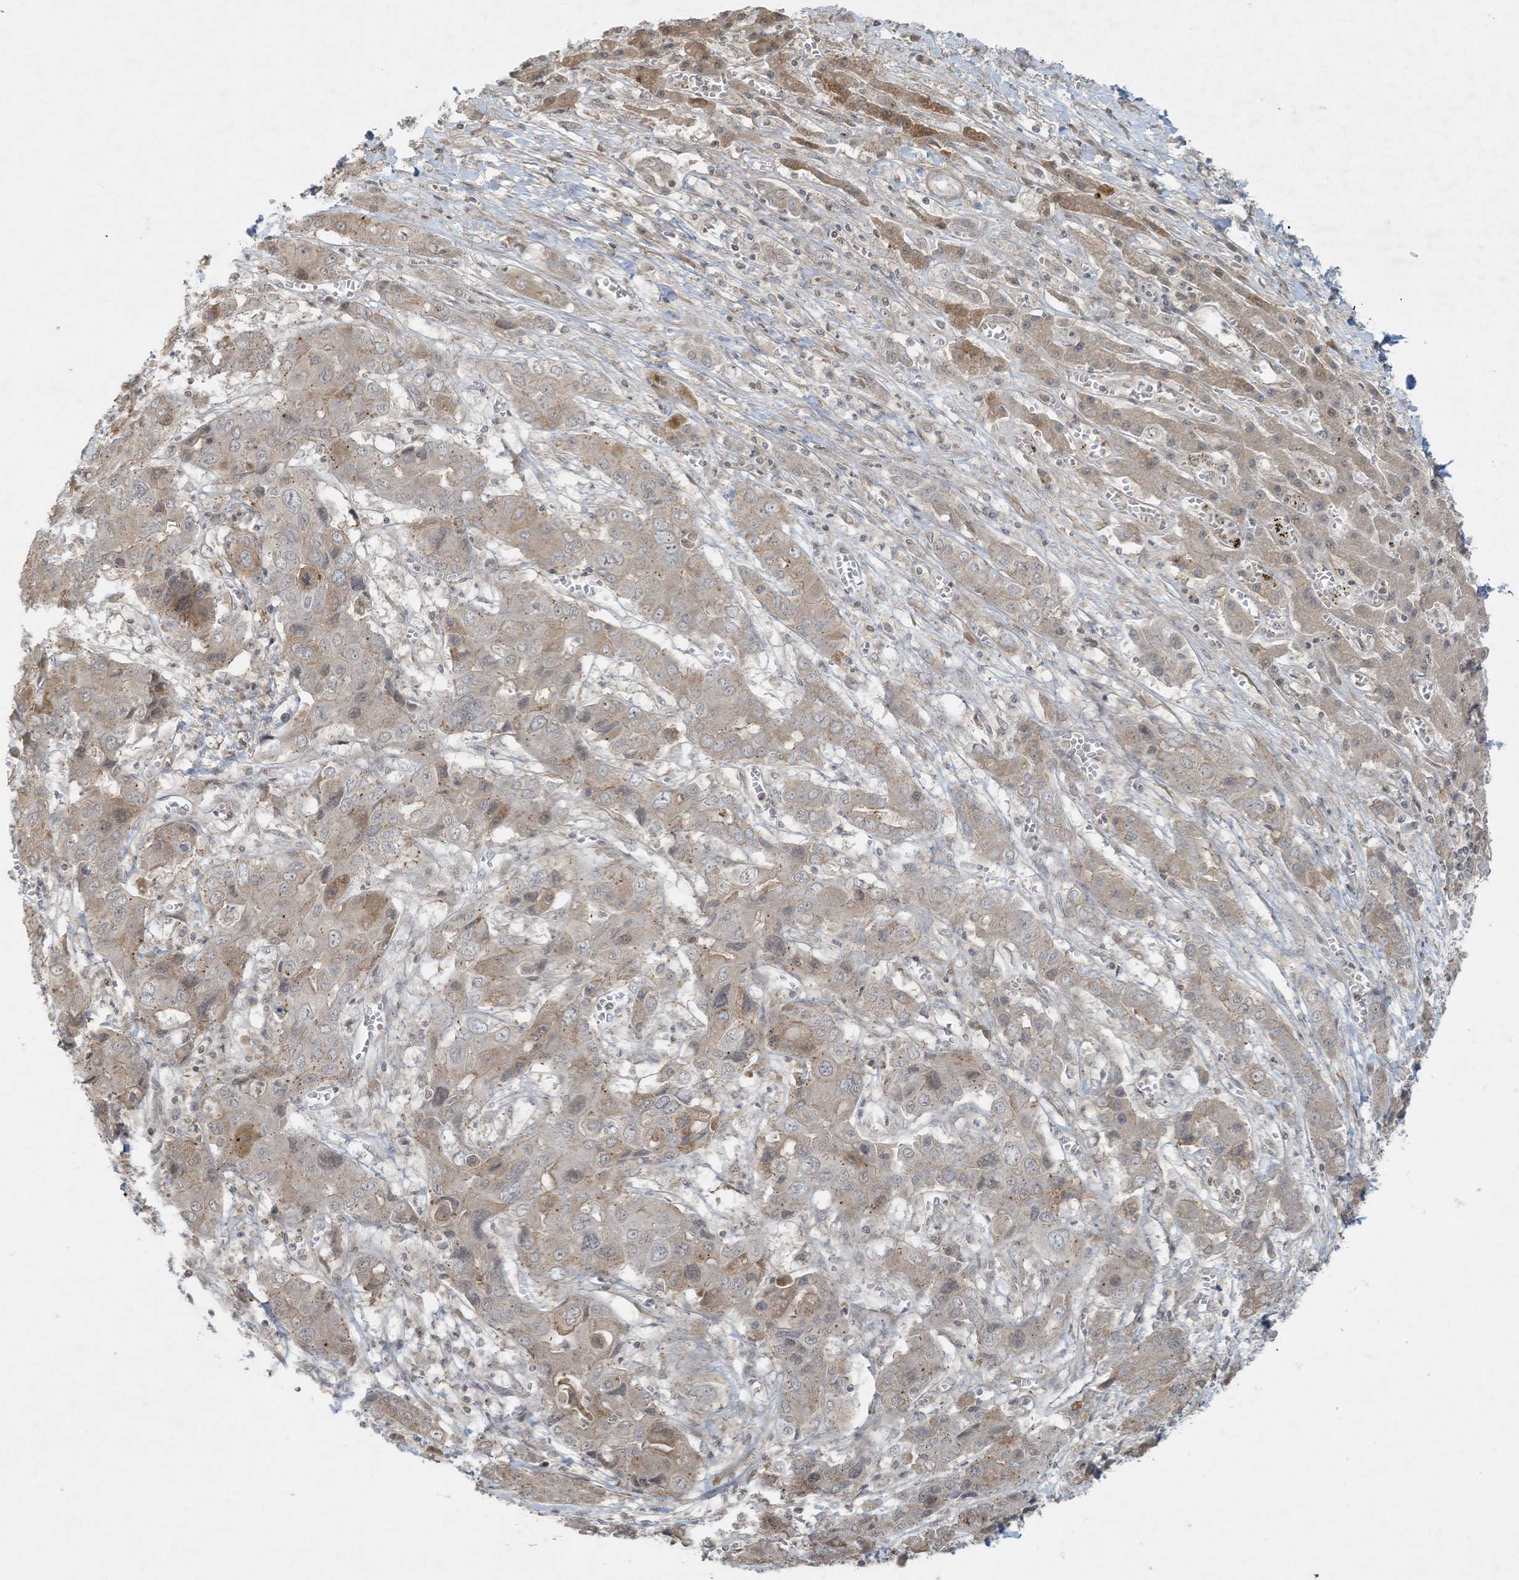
{"staining": {"intensity": "weak", "quantity": "<25%", "location": "cytoplasmic/membranous"}, "tissue": "liver cancer", "cell_type": "Tumor cells", "image_type": "cancer", "snomed": [{"axis": "morphology", "description": "Cholangiocarcinoma"}, {"axis": "topography", "description": "Liver"}], "caption": "High power microscopy photomicrograph of an immunohistochemistry micrograph of liver cholangiocarcinoma, revealing no significant expression in tumor cells.", "gene": "ZNF263", "patient": {"sex": "male", "age": 67}}